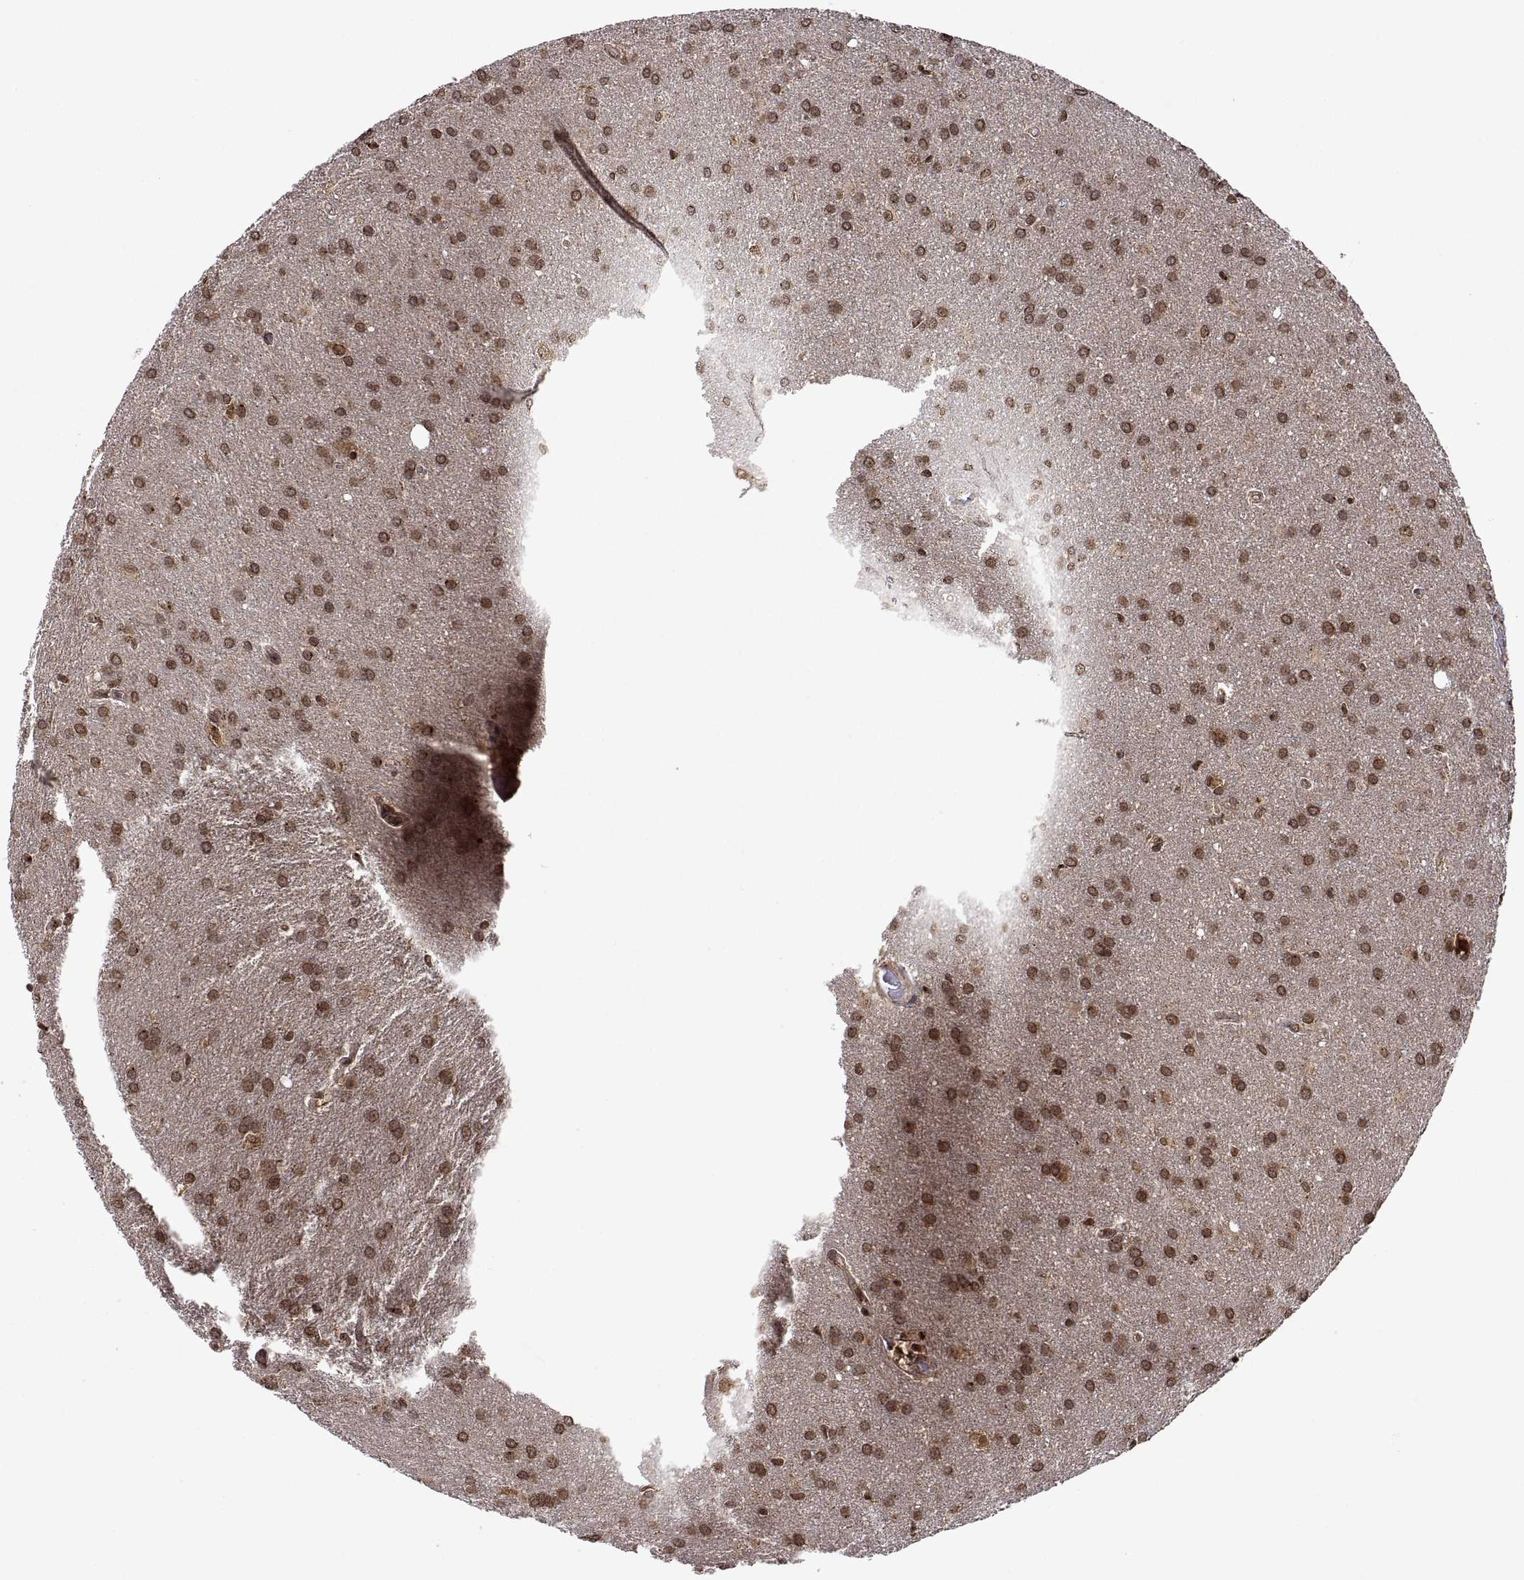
{"staining": {"intensity": "moderate", "quantity": ">75%", "location": "nuclear"}, "tissue": "glioma", "cell_type": "Tumor cells", "image_type": "cancer", "snomed": [{"axis": "morphology", "description": "Glioma, malignant, Low grade"}, {"axis": "topography", "description": "Brain"}], "caption": "Tumor cells exhibit medium levels of moderate nuclear positivity in about >75% of cells in human glioma. (Brightfield microscopy of DAB IHC at high magnification).", "gene": "ZNRF2", "patient": {"sex": "female", "age": 32}}